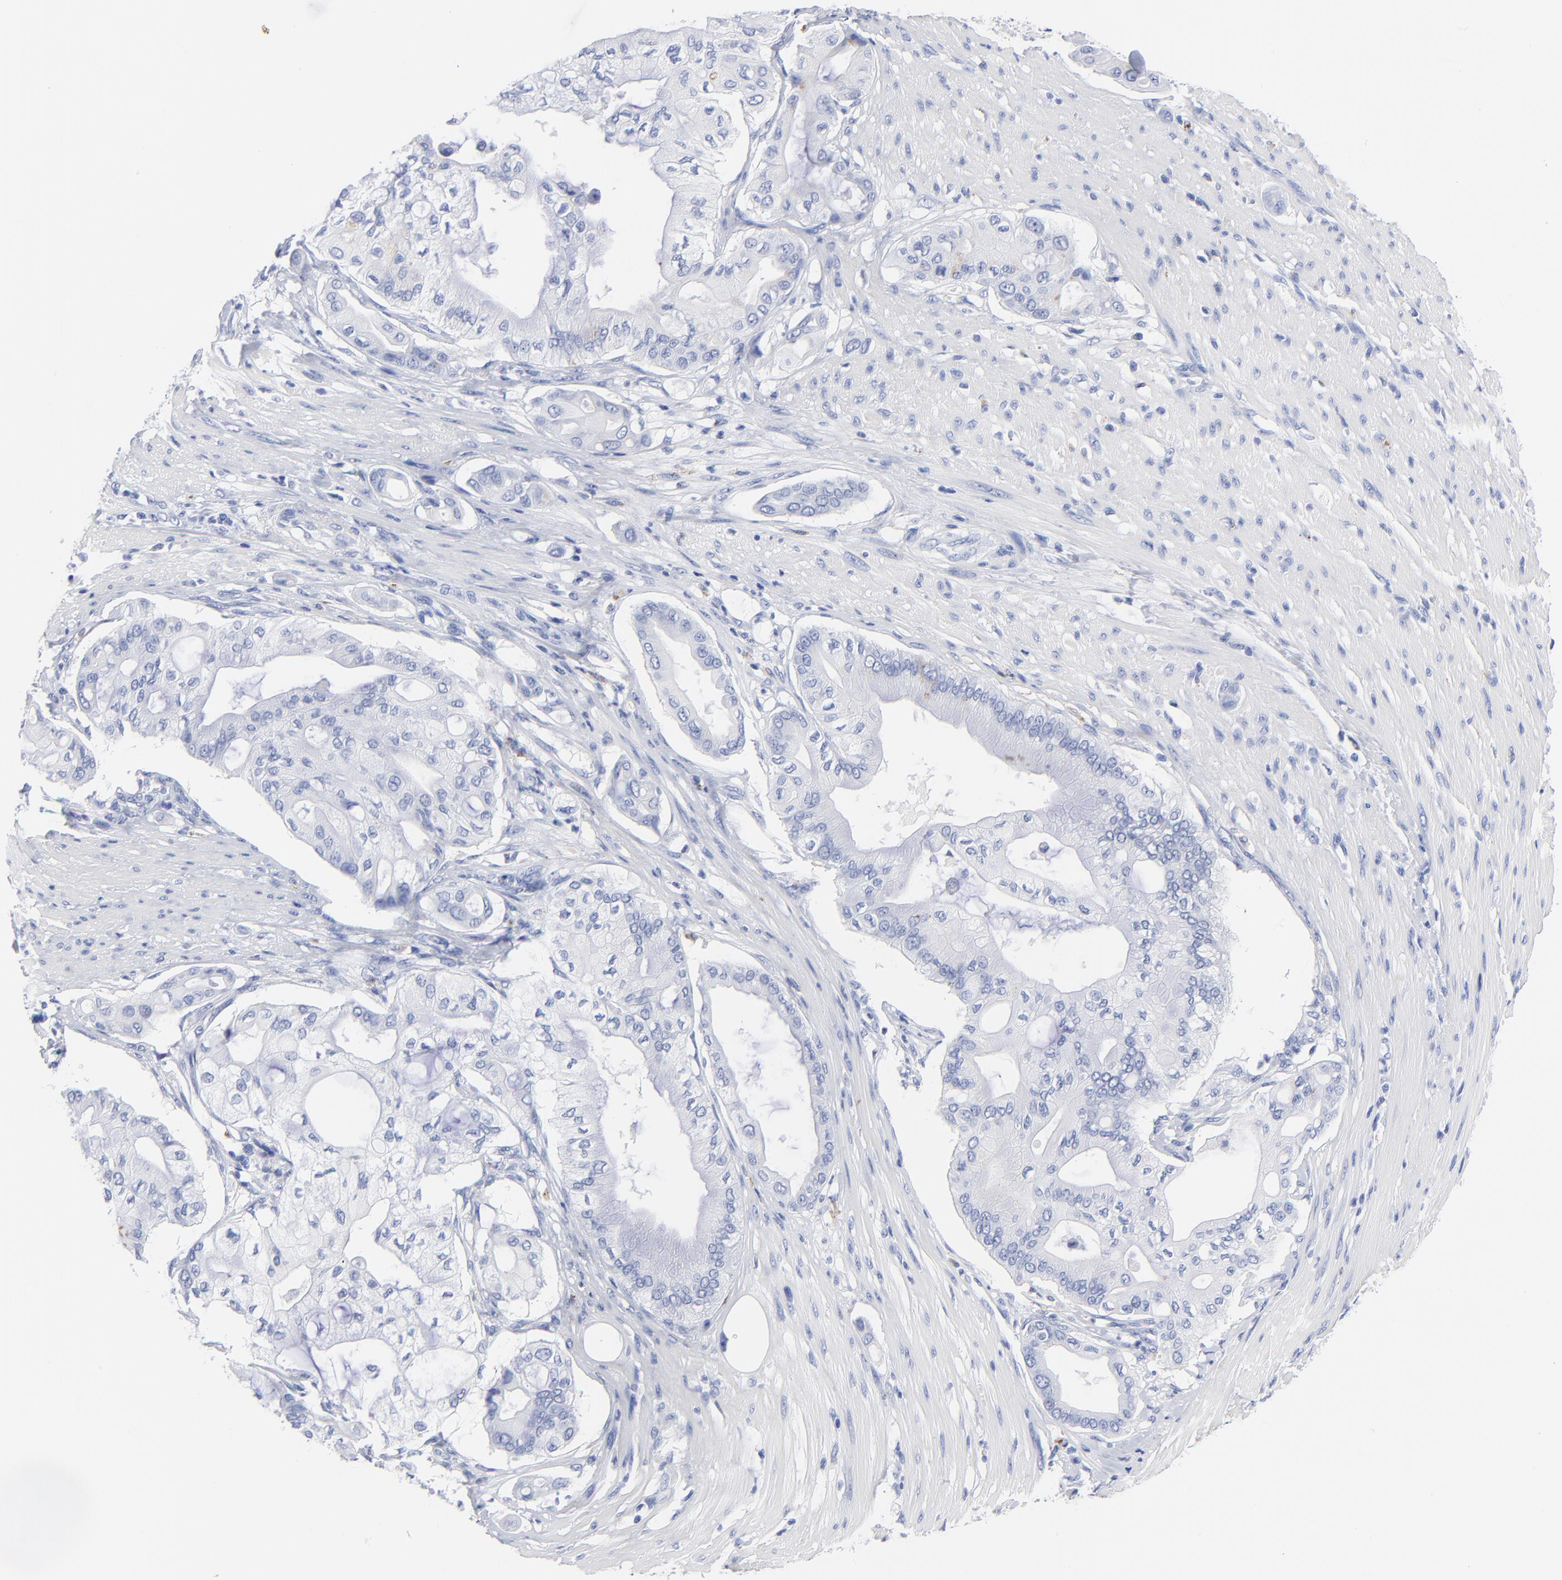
{"staining": {"intensity": "moderate", "quantity": "<25%", "location": "cytoplasmic/membranous"}, "tissue": "pancreatic cancer", "cell_type": "Tumor cells", "image_type": "cancer", "snomed": [{"axis": "morphology", "description": "Adenocarcinoma, NOS"}, {"axis": "morphology", "description": "Adenocarcinoma, metastatic, NOS"}, {"axis": "topography", "description": "Lymph node"}, {"axis": "topography", "description": "Pancreas"}, {"axis": "topography", "description": "Duodenum"}], "caption": "A photomicrograph showing moderate cytoplasmic/membranous expression in approximately <25% of tumor cells in pancreatic cancer, as visualized by brown immunohistochemical staining.", "gene": "CPVL", "patient": {"sex": "female", "age": 64}}